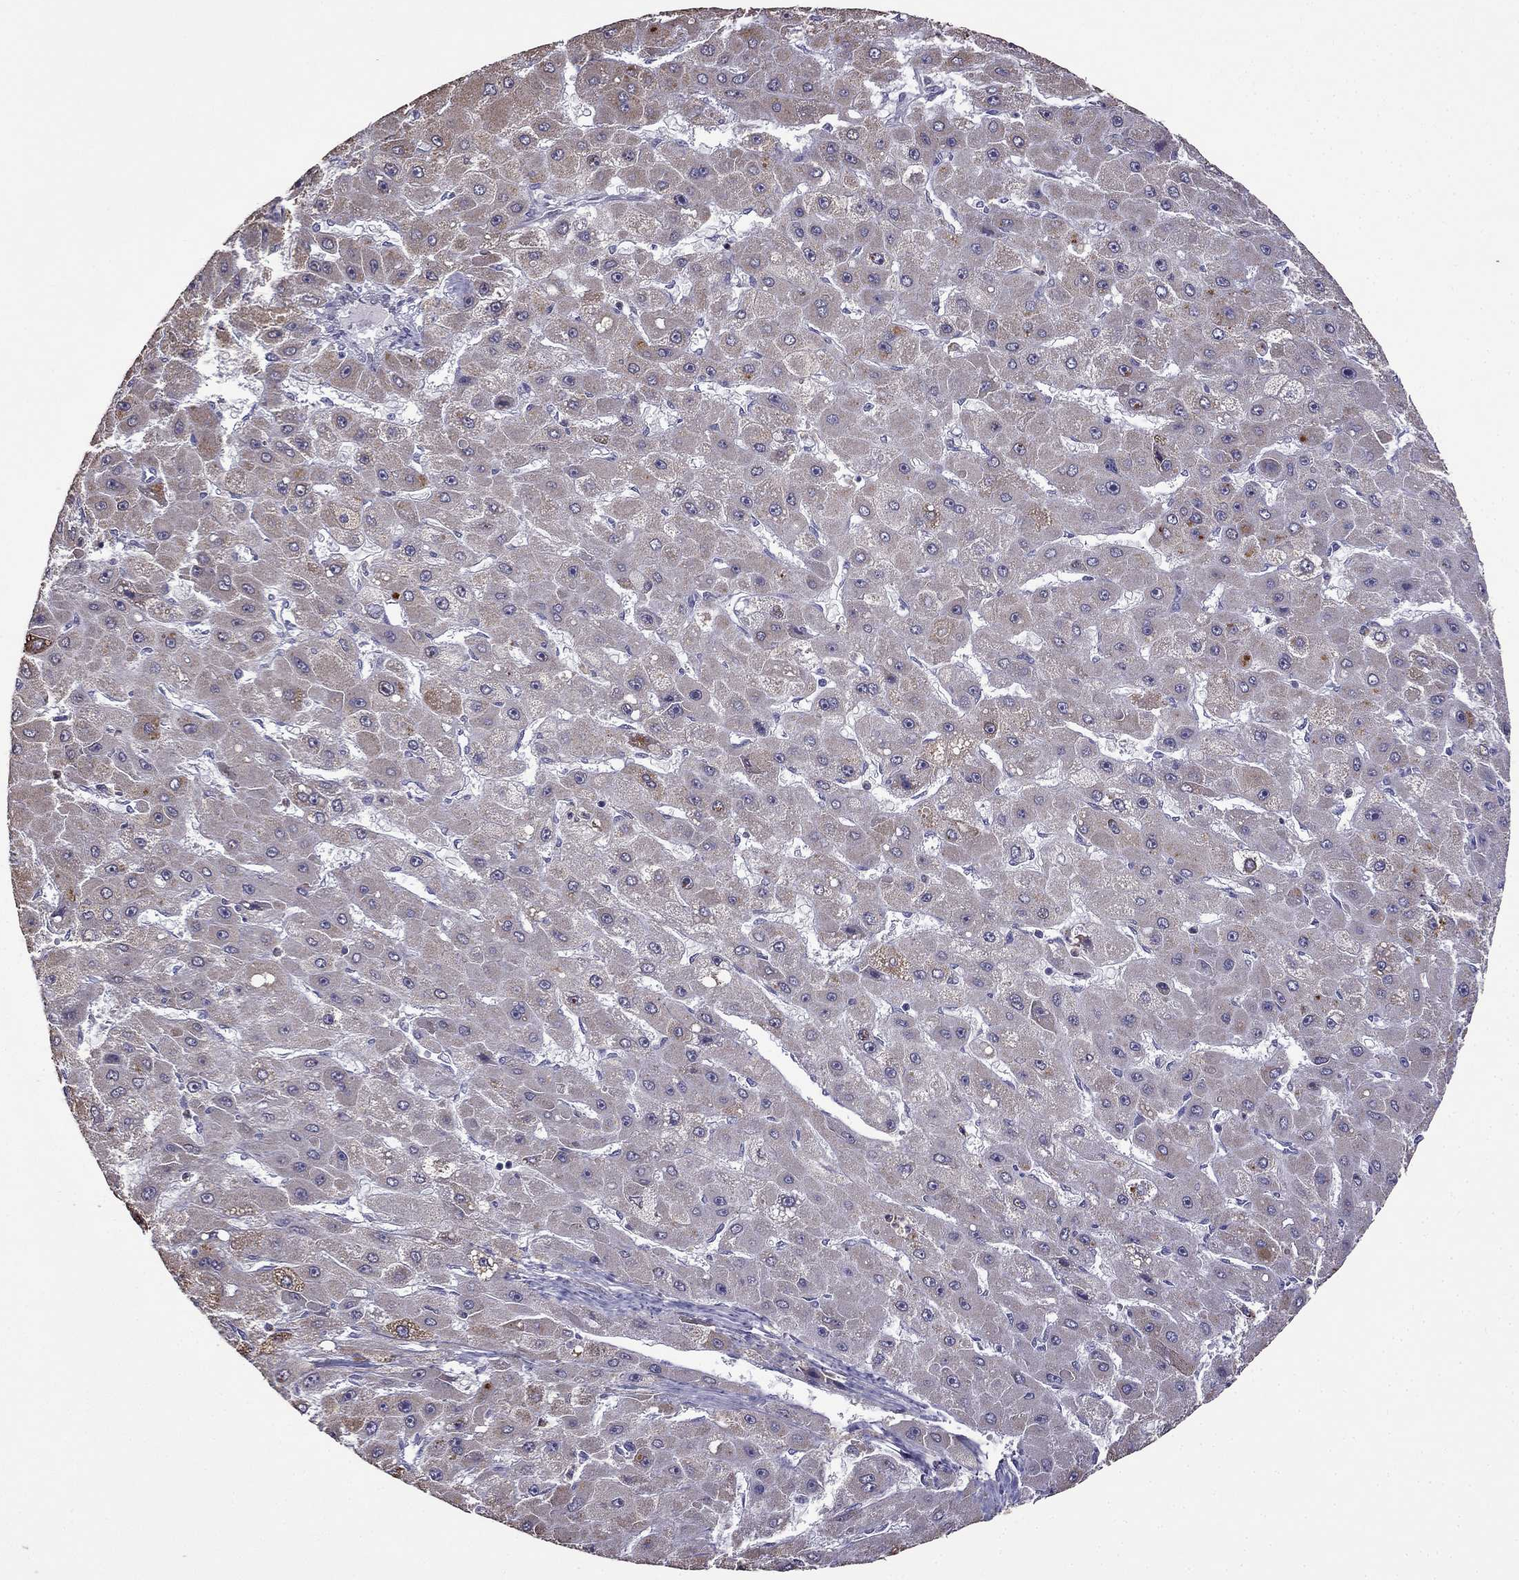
{"staining": {"intensity": "moderate", "quantity": "<25%", "location": "cytoplasmic/membranous"}, "tissue": "liver cancer", "cell_type": "Tumor cells", "image_type": "cancer", "snomed": [{"axis": "morphology", "description": "Carcinoma, Hepatocellular, NOS"}, {"axis": "topography", "description": "Liver"}], "caption": "High-power microscopy captured an immunohistochemistry micrograph of liver hepatocellular carcinoma, revealing moderate cytoplasmic/membranous staining in about <25% of tumor cells.", "gene": "CDH9", "patient": {"sex": "female", "age": 25}}